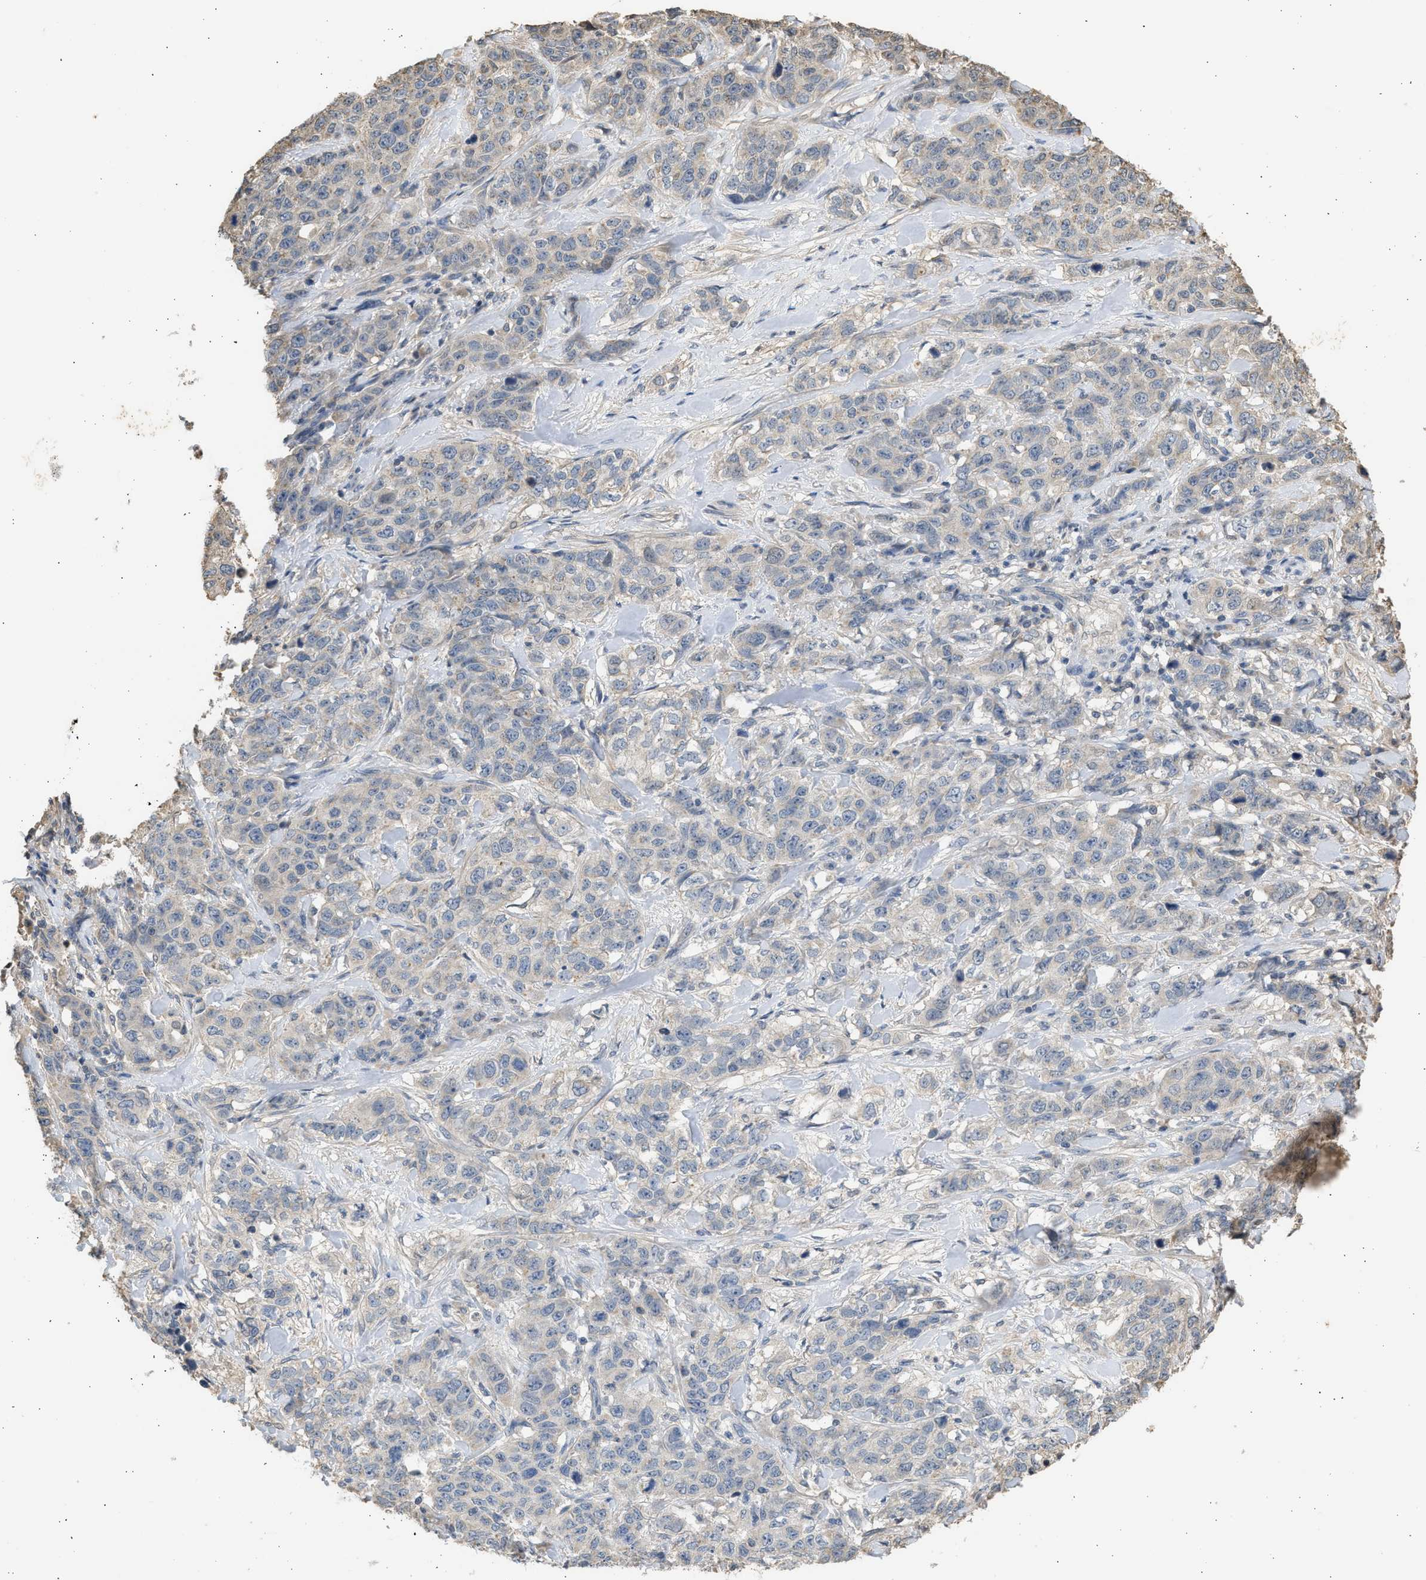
{"staining": {"intensity": "weak", "quantity": "<25%", "location": "cytoplasmic/membranous"}, "tissue": "stomach cancer", "cell_type": "Tumor cells", "image_type": "cancer", "snomed": [{"axis": "morphology", "description": "Adenocarcinoma, NOS"}, {"axis": "topography", "description": "Stomach"}], "caption": "Micrograph shows no protein staining in tumor cells of stomach cancer (adenocarcinoma) tissue.", "gene": "SULT2A1", "patient": {"sex": "male", "age": 48}}